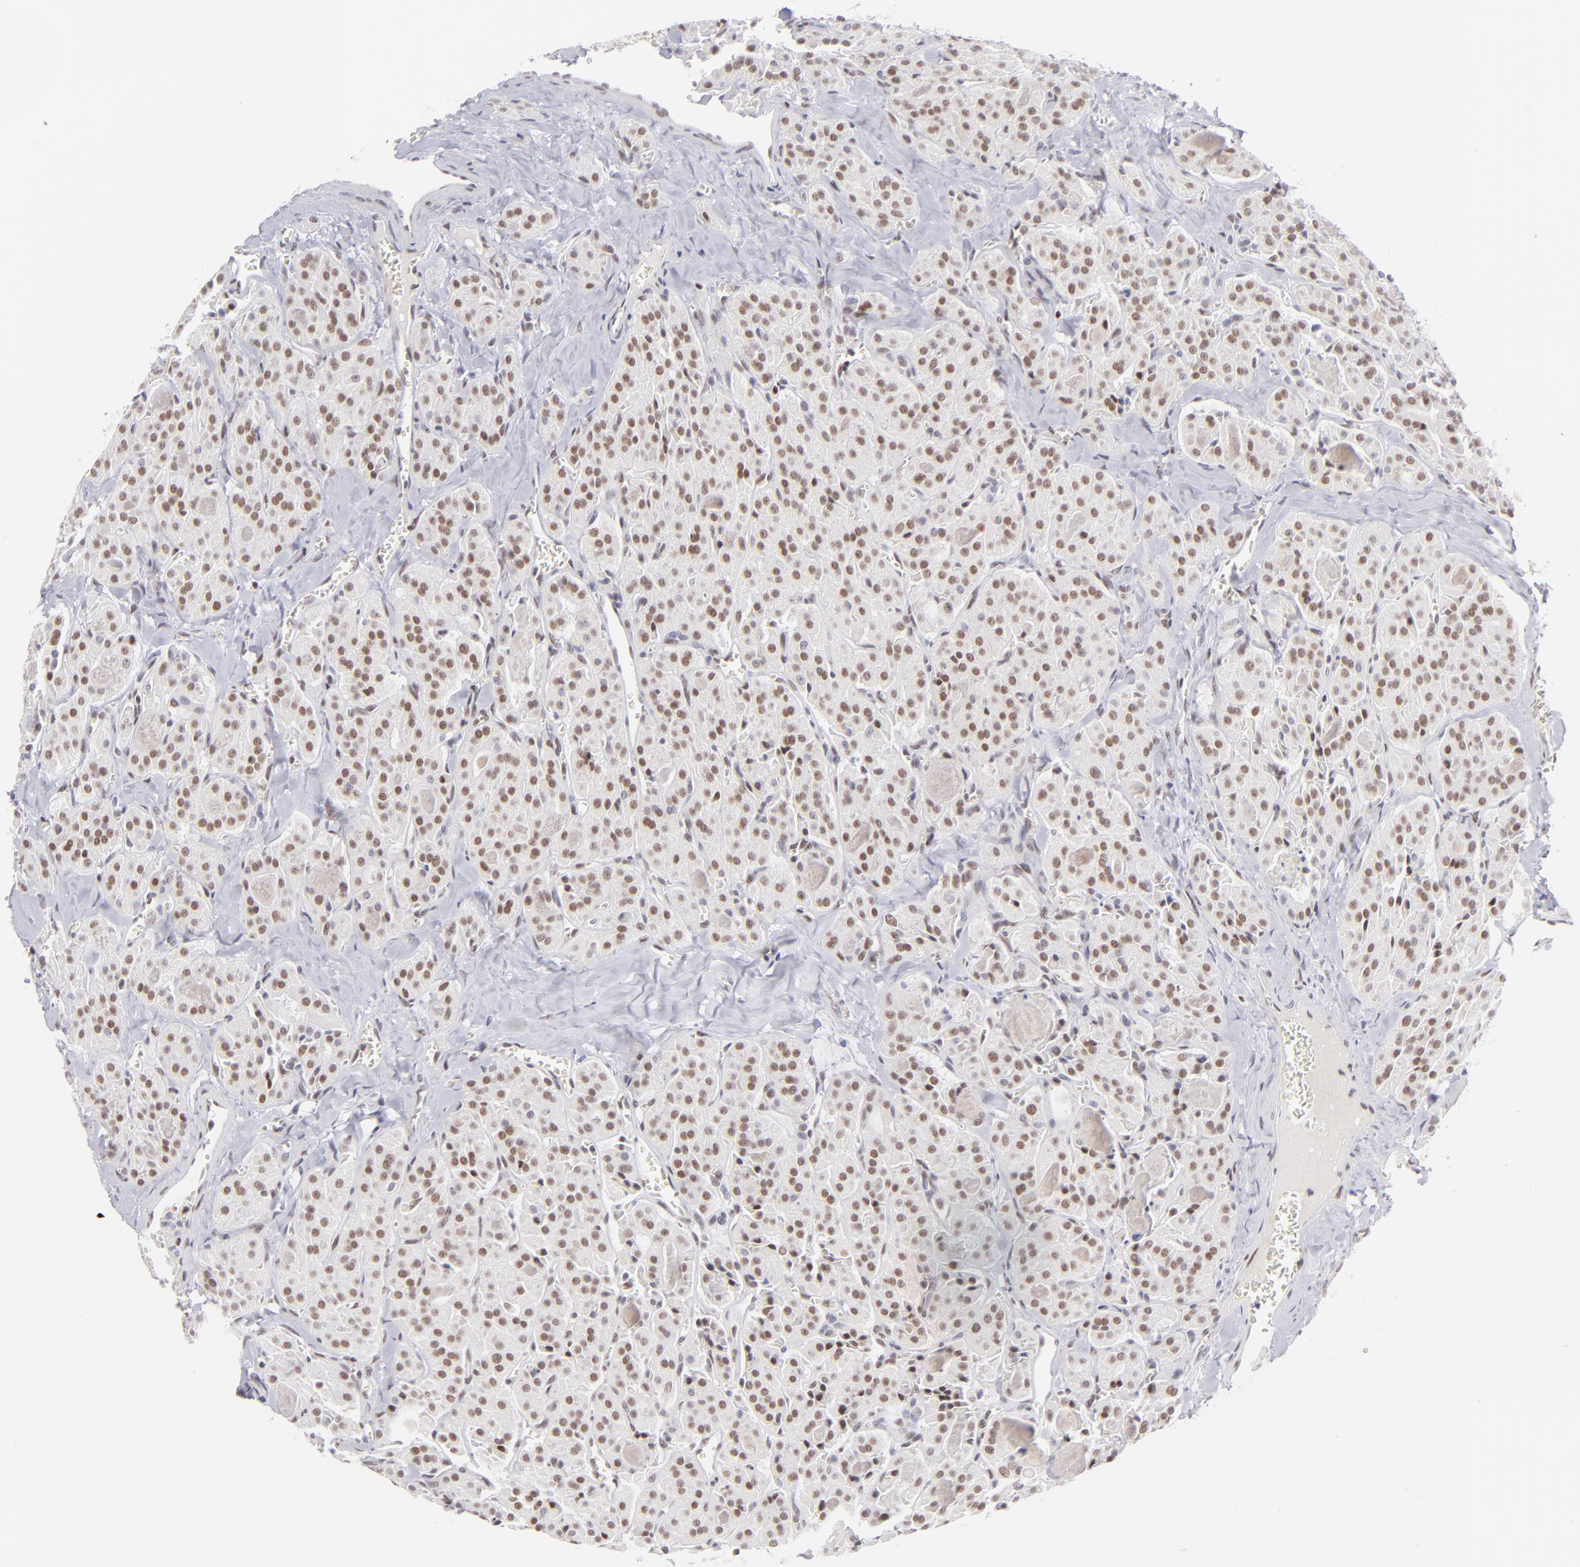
{"staining": {"intensity": "moderate", "quantity": ">75%", "location": "nuclear"}, "tissue": "thyroid cancer", "cell_type": "Tumor cells", "image_type": "cancer", "snomed": [{"axis": "morphology", "description": "Carcinoma, NOS"}, {"axis": "topography", "description": "Thyroid gland"}], "caption": "Thyroid carcinoma tissue shows moderate nuclear staining in about >75% of tumor cells", "gene": "POU2F1", "patient": {"sex": "male", "age": 76}}